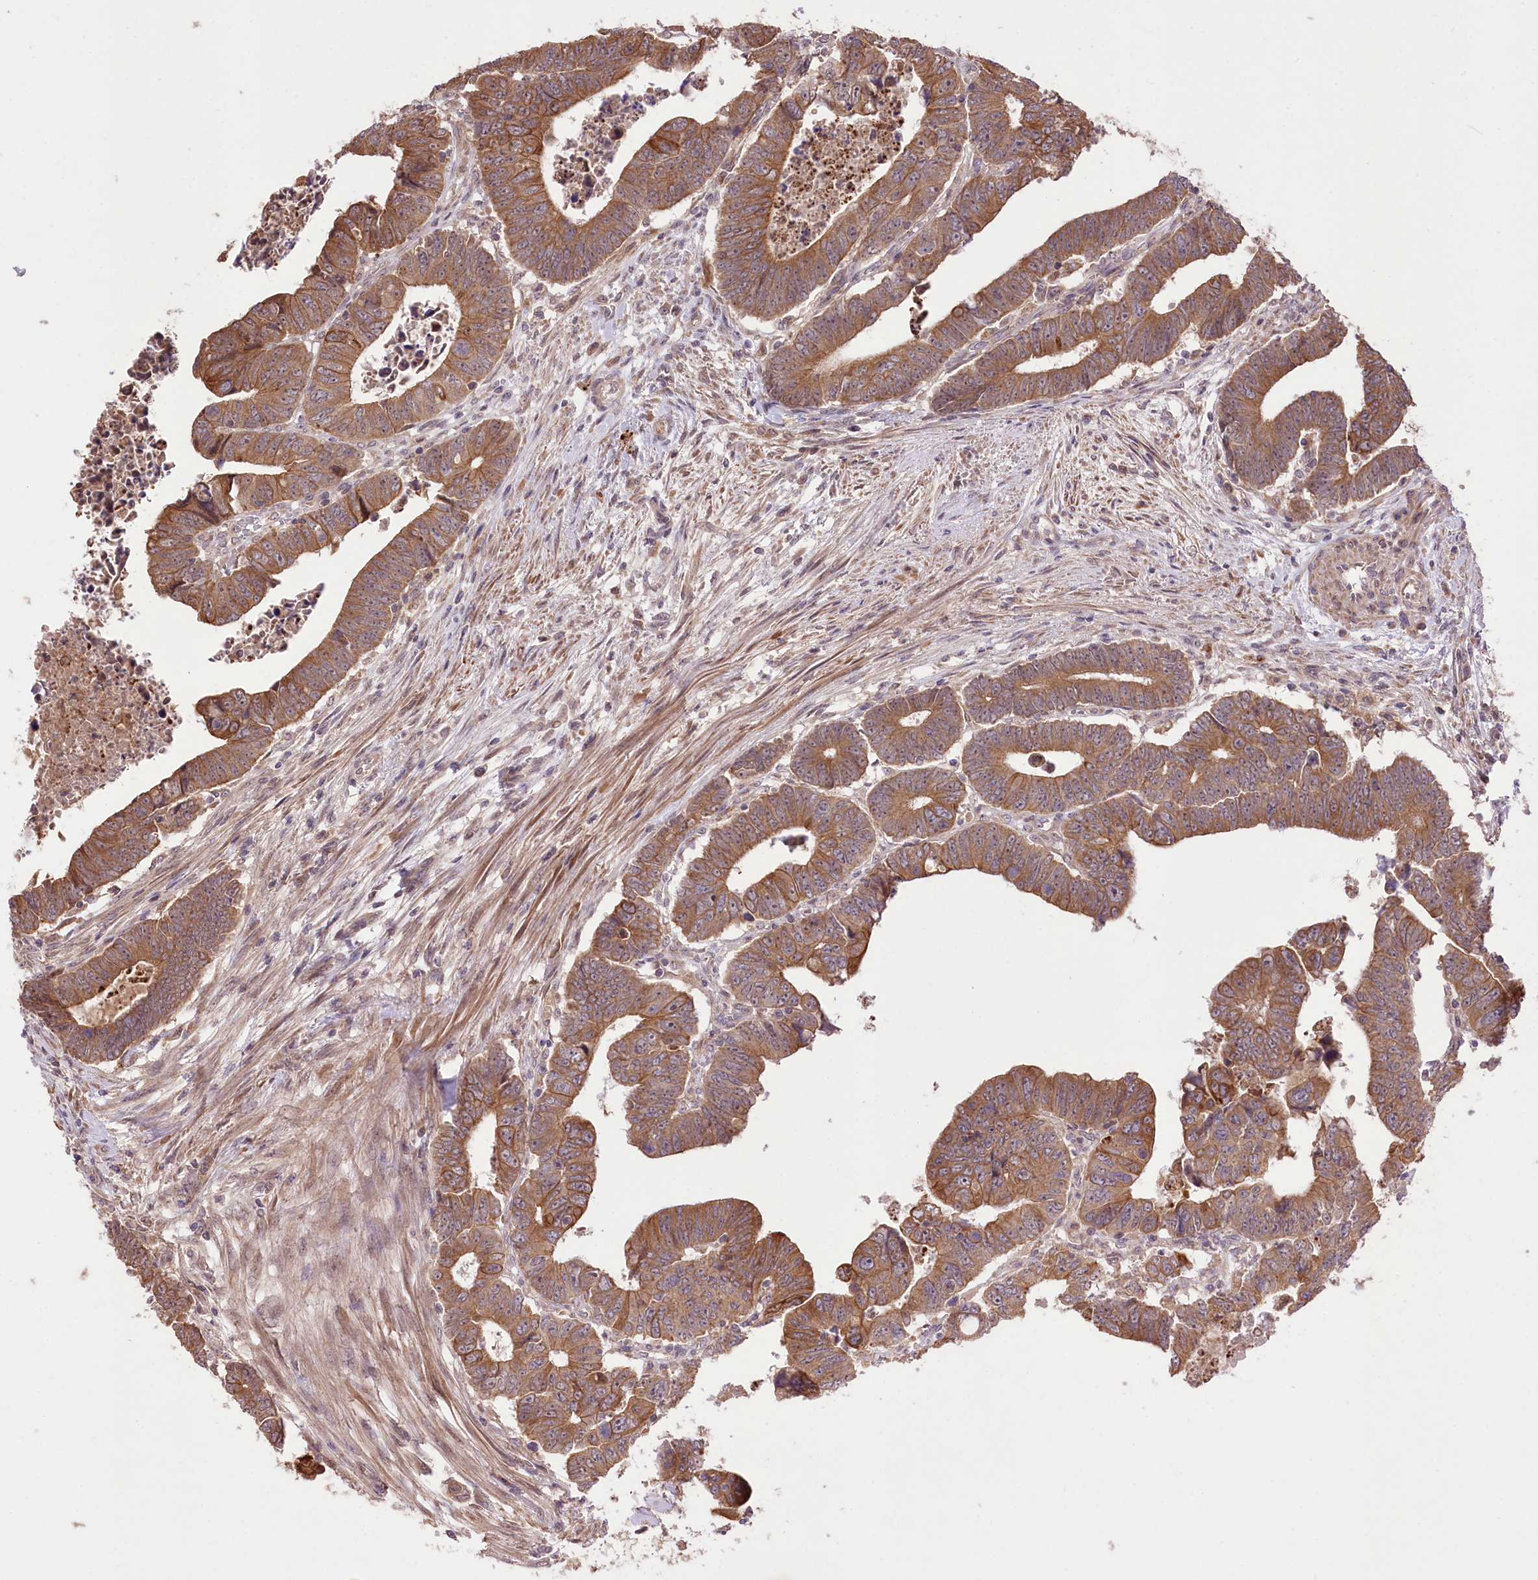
{"staining": {"intensity": "moderate", "quantity": ">75%", "location": "cytoplasmic/membranous"}, "tissue": "colorectal cancer", "cell_type": "Tumor cells", "image_type": "cancer", "snomed": [{"axis": "morphology", "description": "Normal tissue, NOS"}, {"axis": "morphology", "description": "Adenocarcinoma, NOS"}, {"axis": "topography", "description": "Rectum"}], "caption": "Immunohistochemical staining of colorectal adenocarcinoma demonstrates medium levels of moderate cytoplasmic/membranous protein expression in about >75% of tumor cells.", "gene": "HELT", "patient": {"sex": "female", "age": 65}}